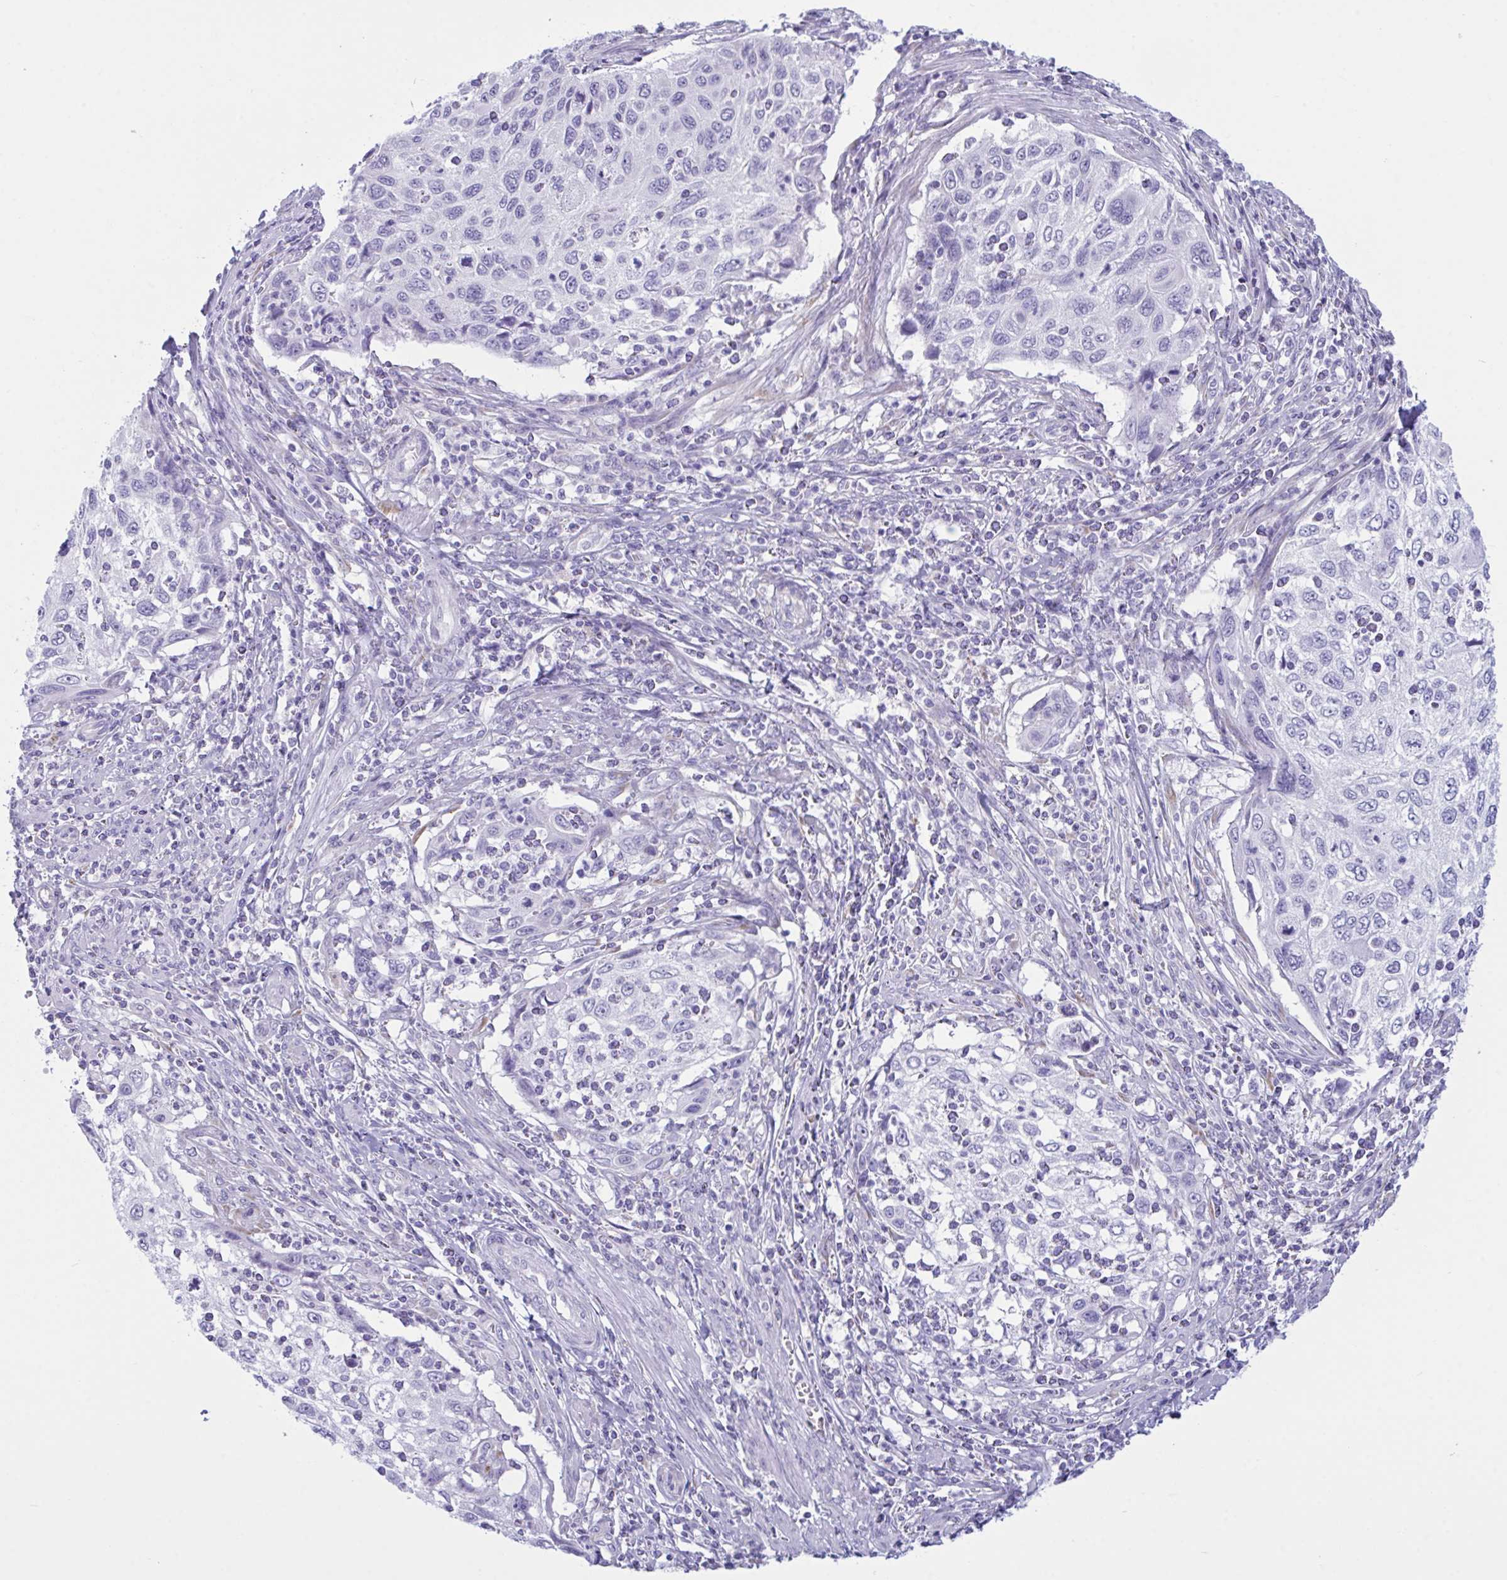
{"staining": {"intensity": "negative", "quantity": "none", "location": "none"}, "tissue": "cervical cancer", "cell_type": "Tumor cells", "image_type": "cancer", "snomed": [{"axis": "morphology", "description": "Squamous cell carcinoma, NOS"}, {"axis": "topography", "description": "Cervix"}], "caption": "DAB immunohistochemical staining of human cervical cancer (squamous cell carcinoma) shows no significant expression in tumor cells. (DAB (3,3'-diaminobenzidine) immunohistochemistry, high magnification).", "gene": "BBS1", "patient": {"sex": "female", "age": 70}}